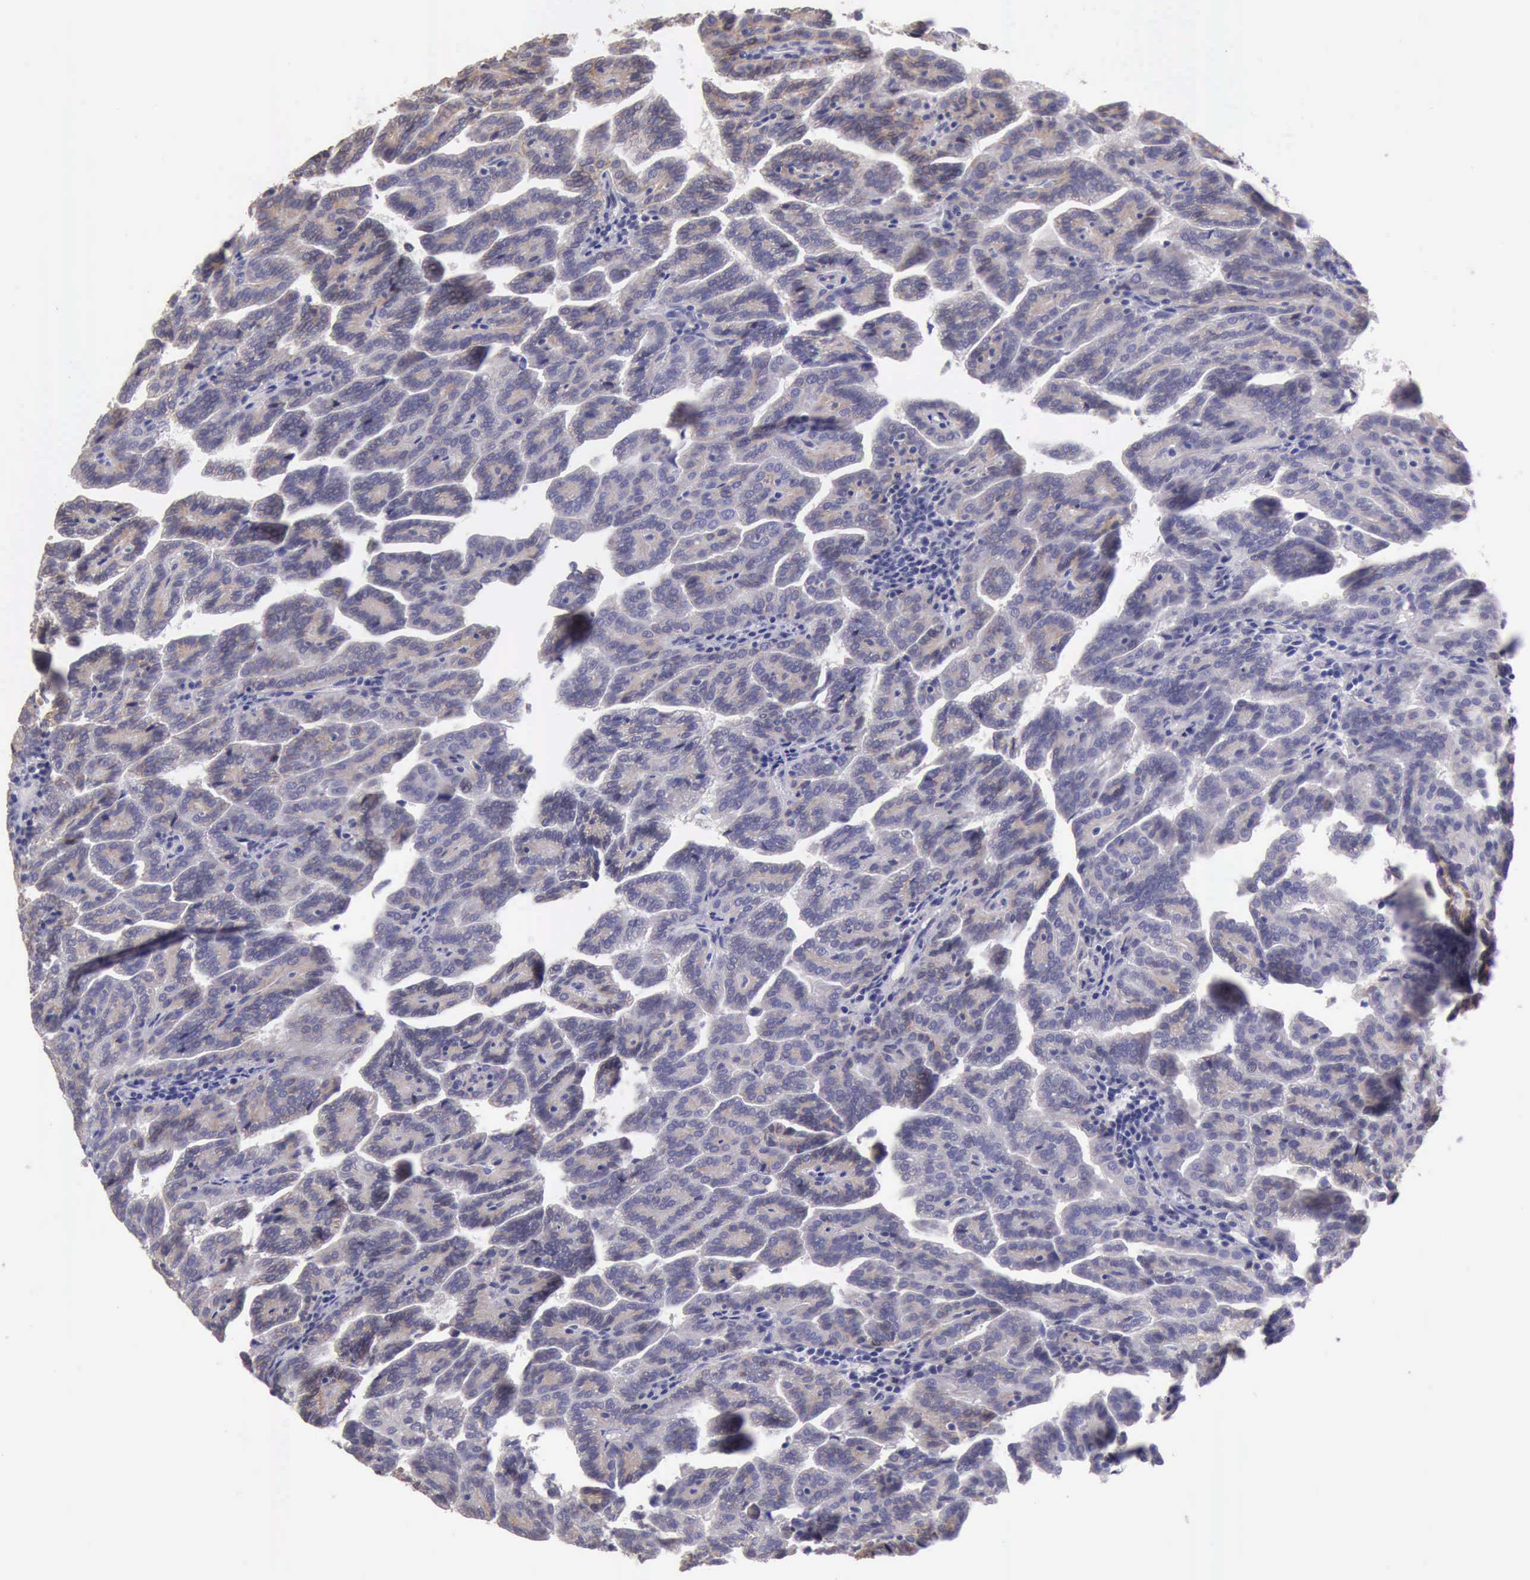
{"staining": {"intensity": "weak", "quantity": ">75%", "location": "cytoplasmic/membranous"}, "tissue": "renal cancer", "cell_type": "Tumor cells", "image_type": "cancer", "snomed": [{"axis": "morphology", "description": "Adenocarcinoma, NOS"}, {"axis": "topography", "description": "Kidney"}], "caption": "Immunohistochemical staining of adenocarcinoma (renal) demonstrates low levels of weak cytoplasmic/membranous protein staining in approximately >75% of tumor cells. Nuclei are stained in blue.", "gene": "KCND1", "patient": {"sex": "male", "age": 61}}